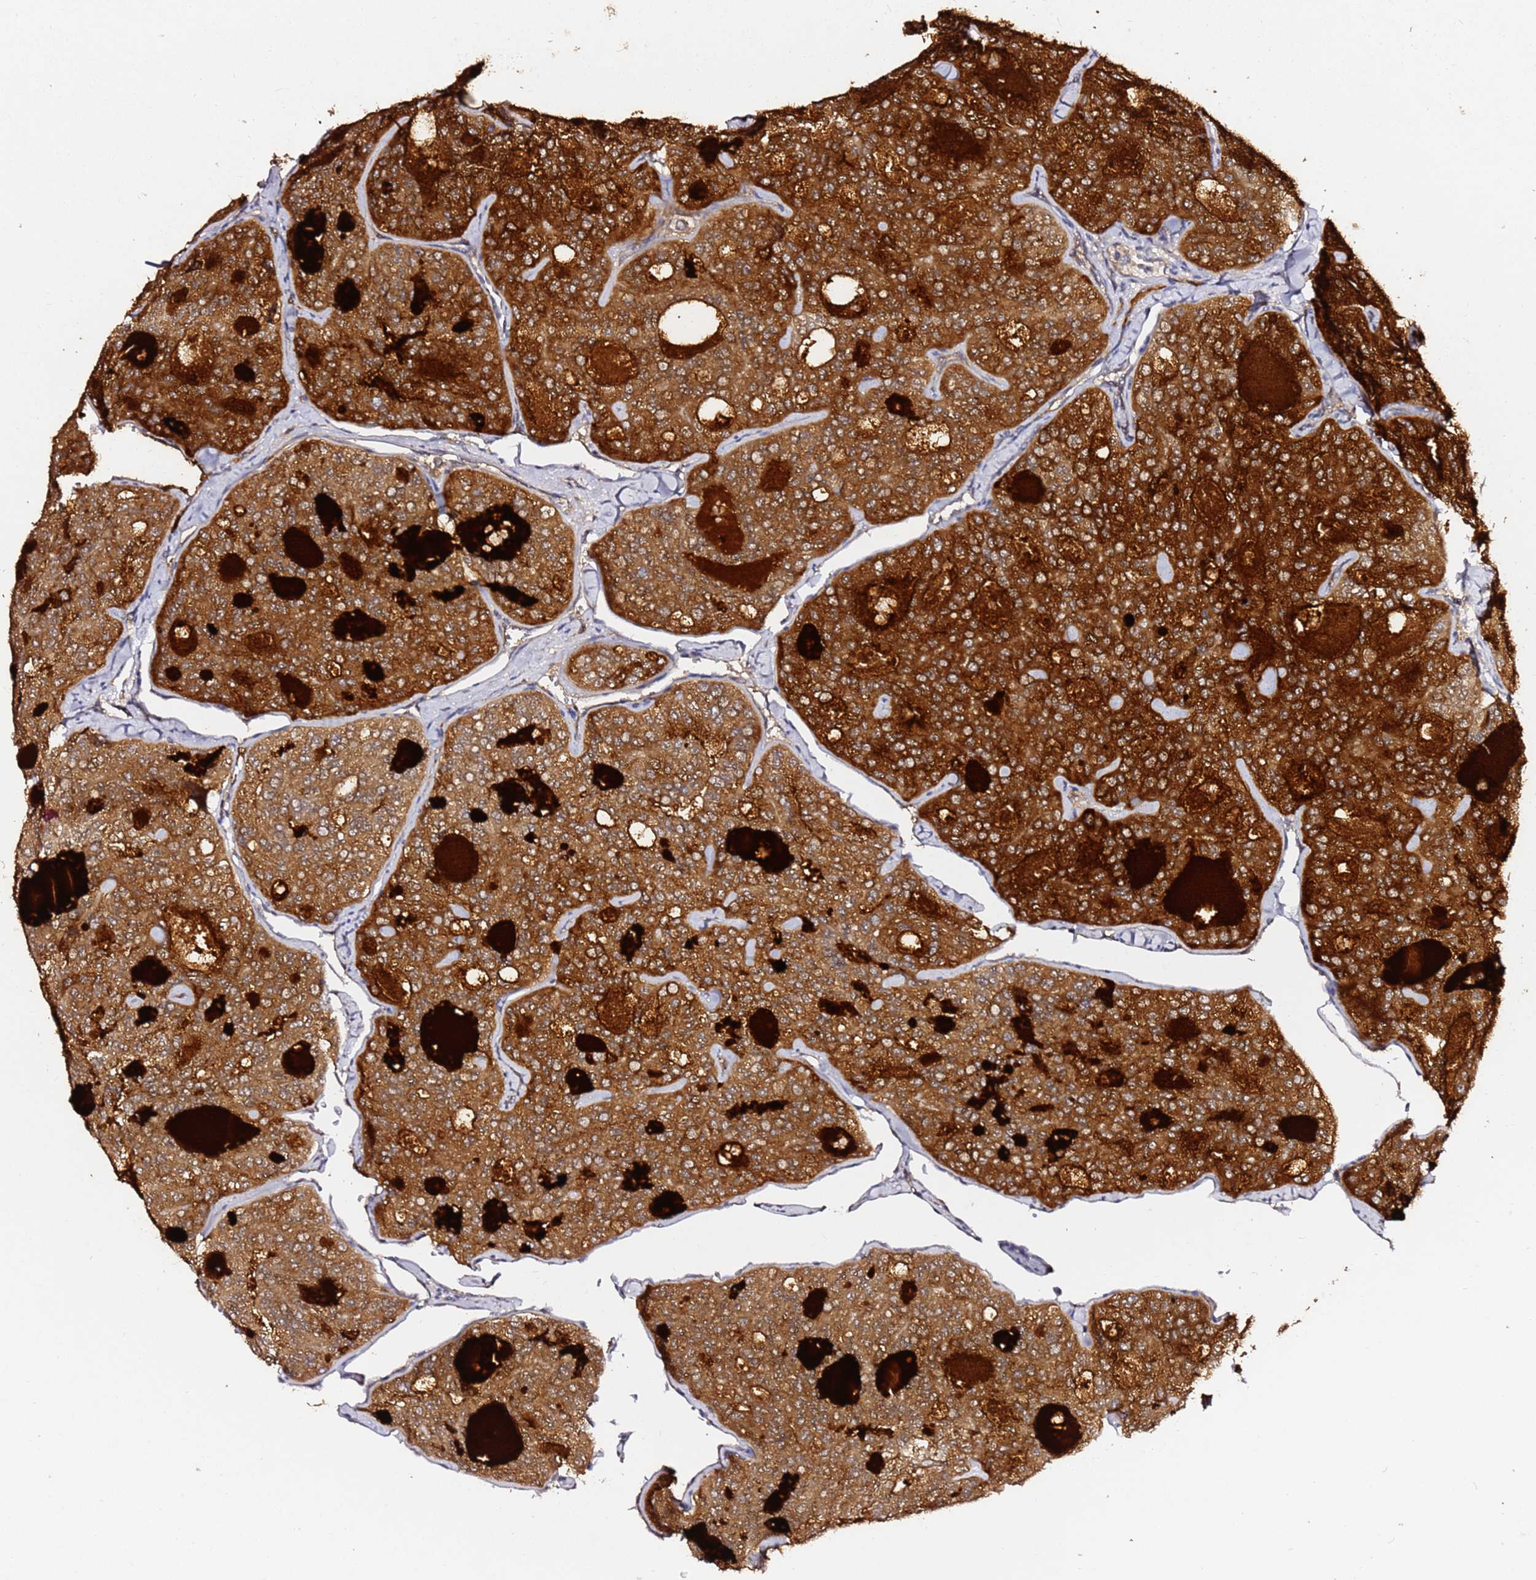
{"staining": {"intensity": "strong", "quantity": ">75%", "location": "cytoplasmic/membranous"}, "tissue": "thyroid cancer", "cell_type": "Tumor cells", "image_type": "cancer", "snomed": [{"axis": "morphology", "description": "Follicular adenoma carcinoma, NOS"}, {"axis": "topography", "description": "Thyroid gland"}], "caption": "High-power microscopy captured an immunohistochemistry micrograph of thyroid cancer (follicular adenoma carcinoma), revealing strong cytoplasmic/membranous expression in about >75% of tumor cells.", "gene": "ALG11", "patient": {"sex": "male", "age": 75}}